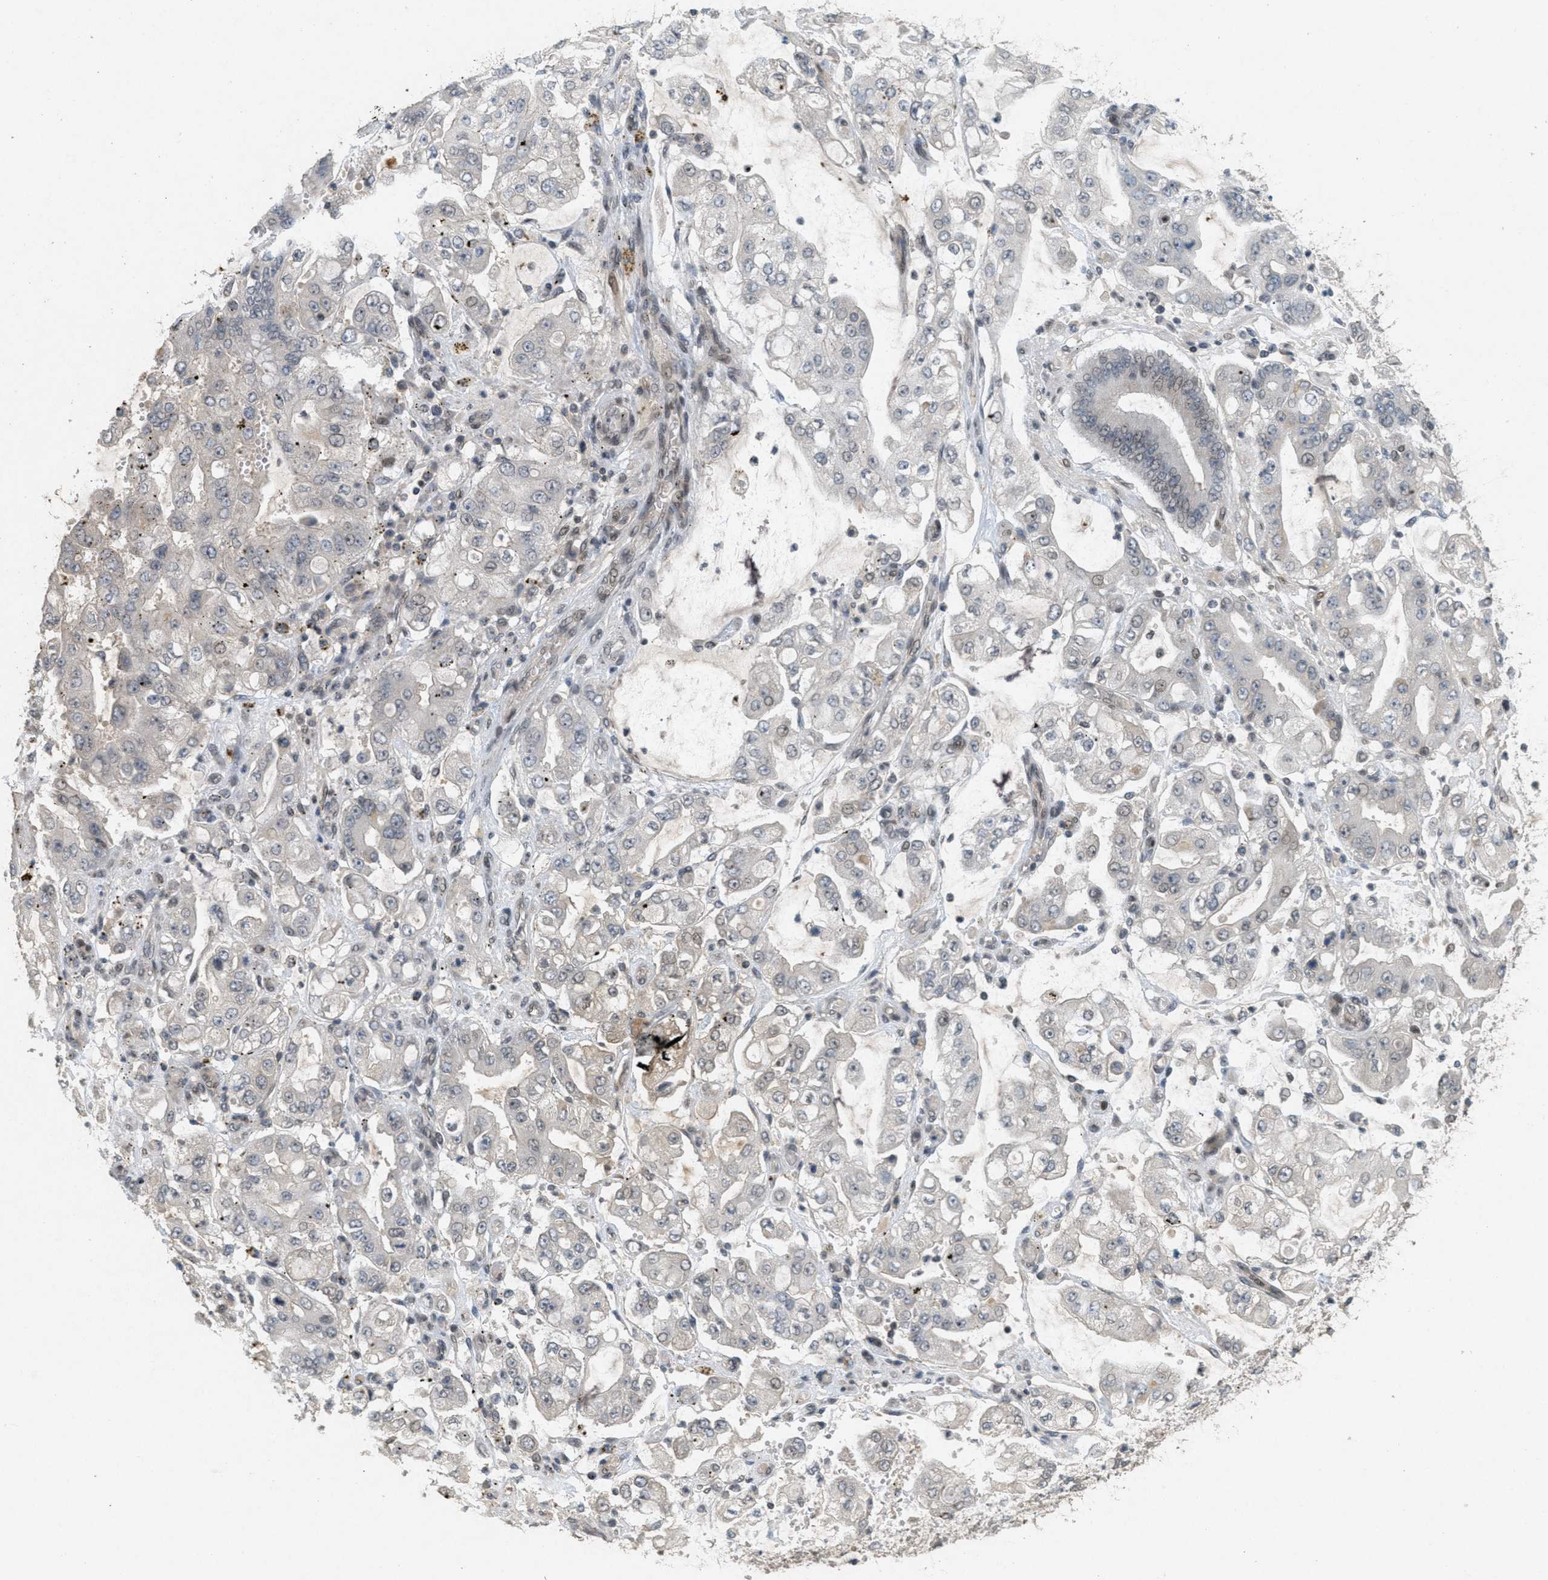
{"staining": {"intensity": "negative", "quantity": "none", "location": "none"}, "tissue": "stomach cancer", "cell_type": "Tumor cells", "image_type": "cancer", "snomed": [{"axis": "morphology", "description": "Adenocarcinoma, NOS"}, {"axis": "topography", "description": "Stomach"}], "caption": "DAB immunohistochemical staining of human stomach adenocarcinoma demonstrates no significant expression in tumor cells.", "gene": "ABHD6", "patient": {"sex": "male", "age": 76}}